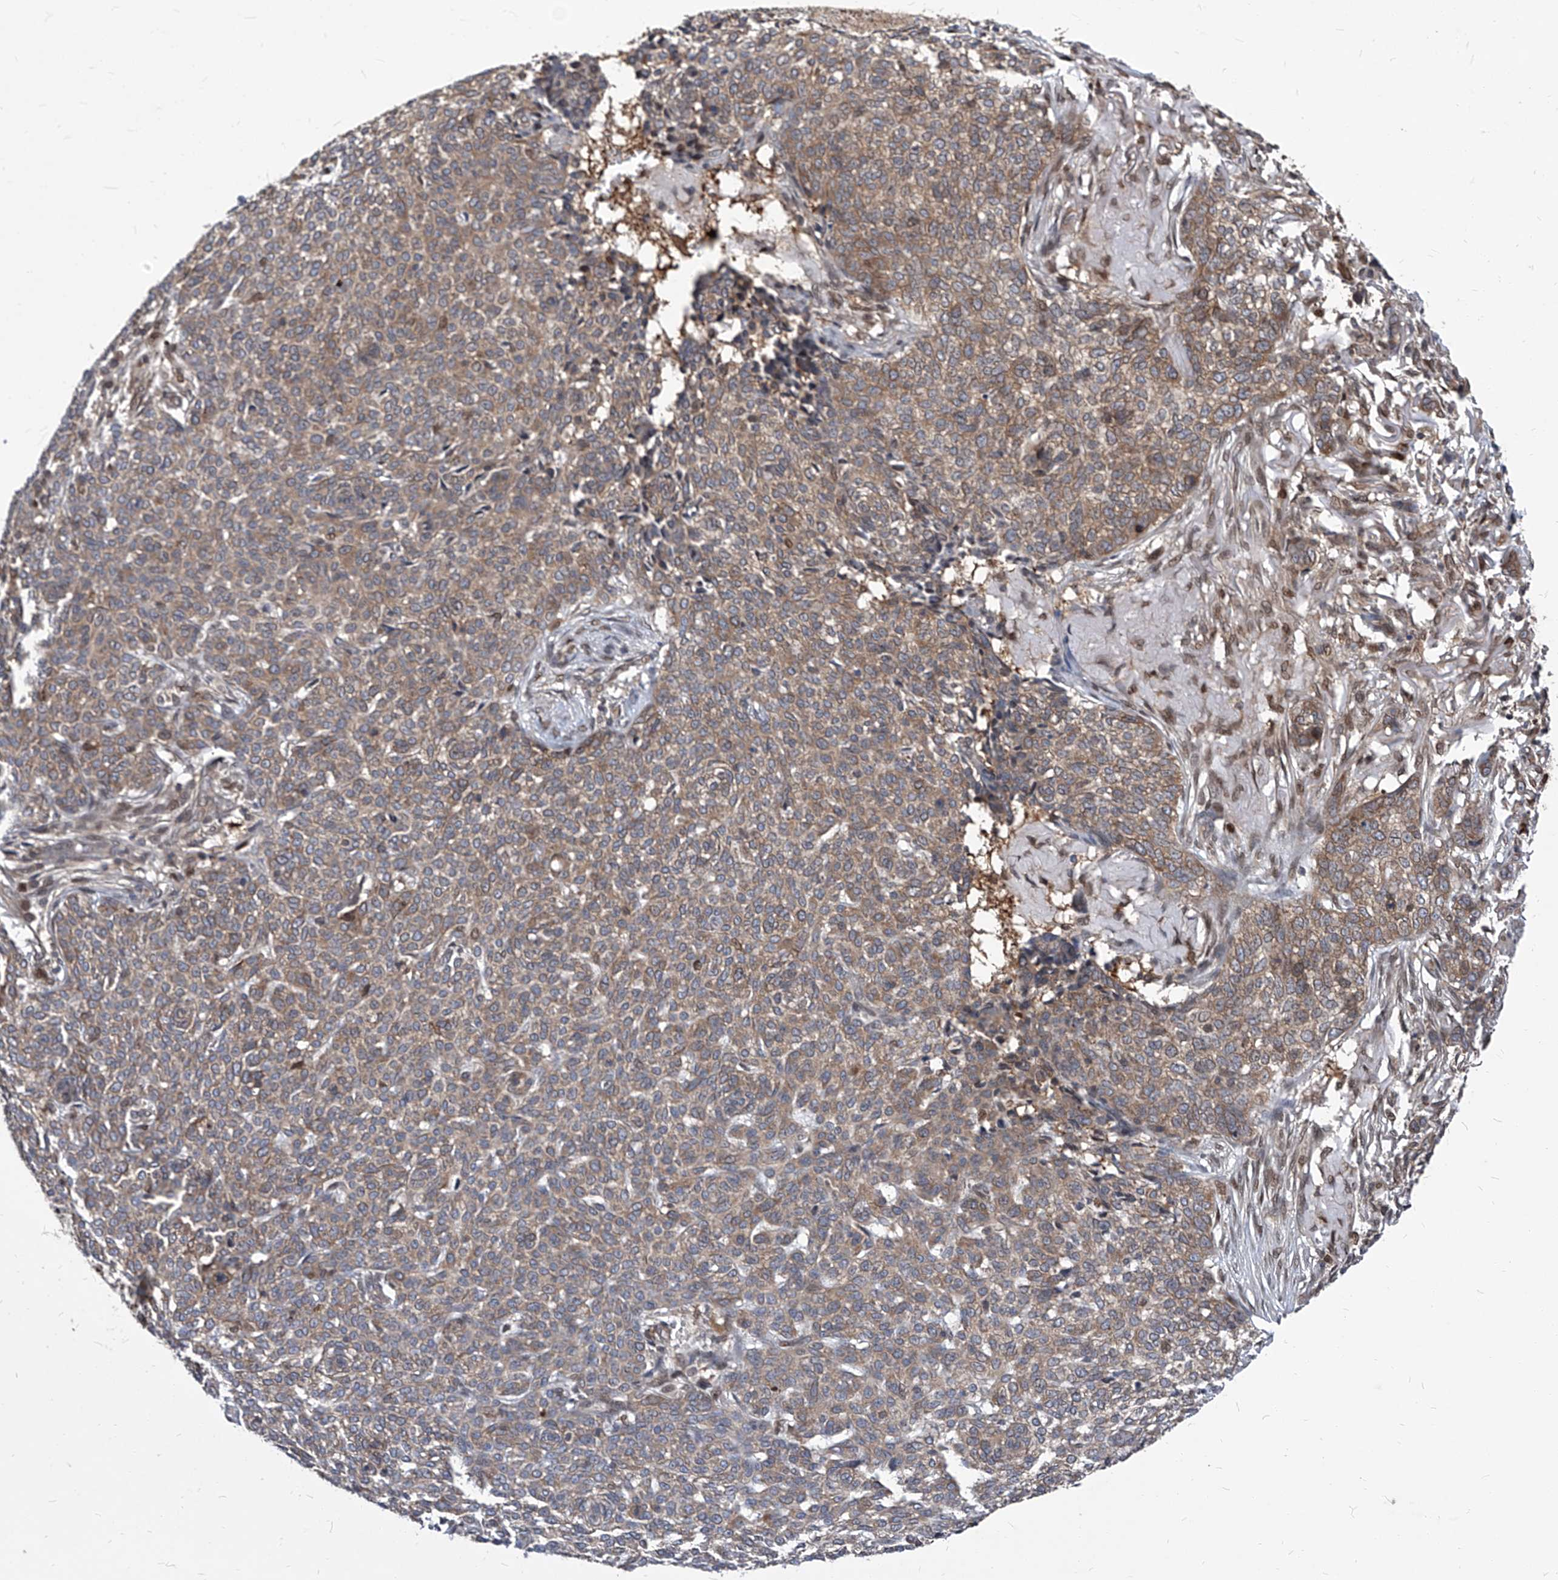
{"staining": {"intensity": "moderate", "quantity": ">75%", "location": "cytoplasmic/membranous"}, "tissue": "skin cancer", "cell_type": "Tumor cells", "image_type": "cancer", "snomed": [{"axis": "morphology", "description": "Basal cell carcinoma"}, {"axis": "topography", "description": "Skin"}], "caption": "Protein expression analysis of basal cell carcinoma (skin) exhibits moderate cytoplasmic/membranous expression in approximately >75% of tumor cells.", "gene": "KPNB1", "patient": {"sex": "male", "age": 85}}